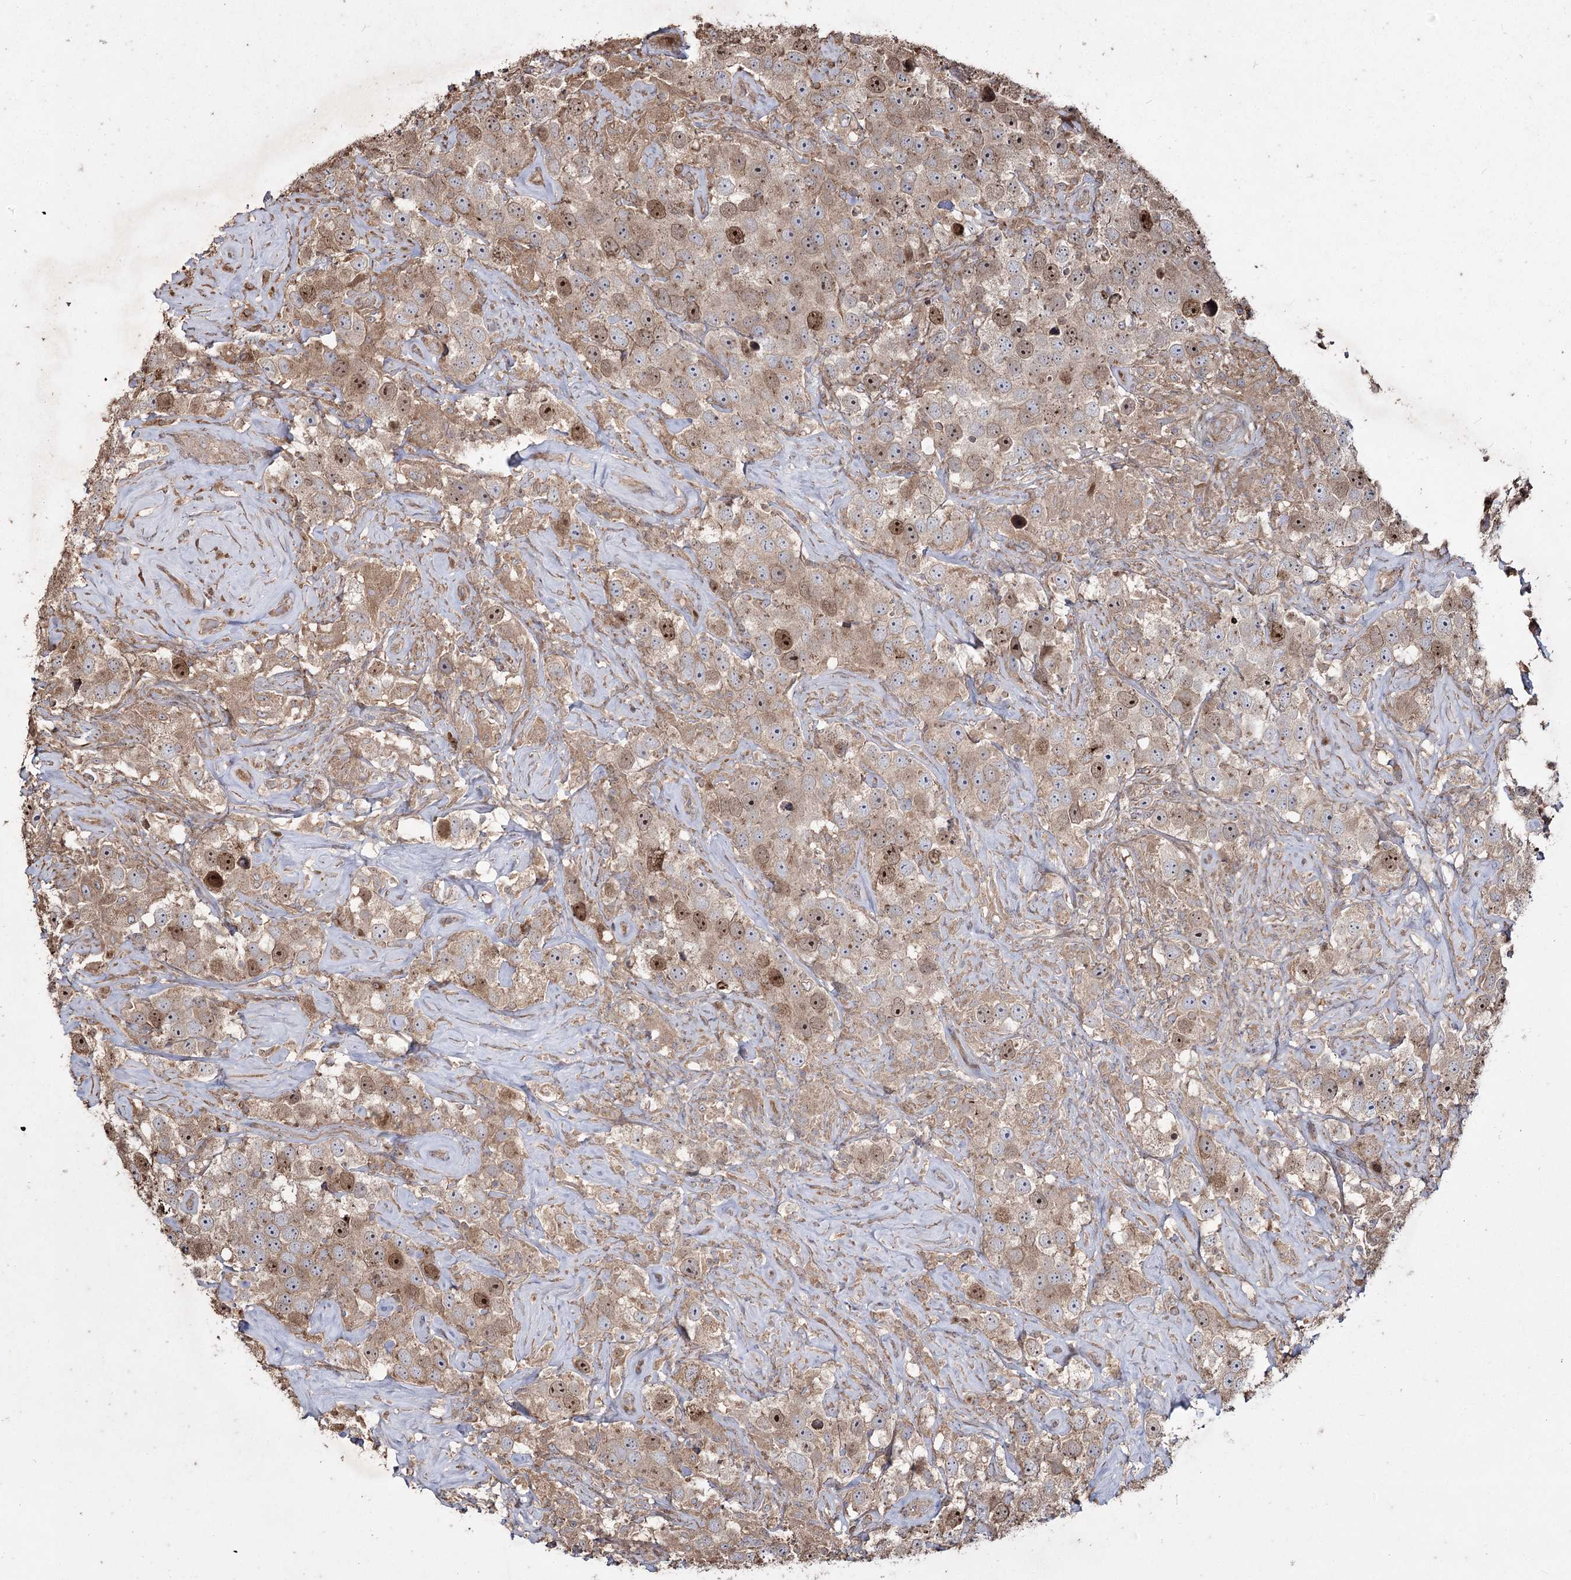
{"staining": {"intensity": "moderate", "quantity": "25%-75%", "location": "cytoplasmic/membranous,nuclear"}, "tissue": "testis cancer", "cell_type": "Tumor cells", "image_type": "cancer", "snomed": [{"axis": "morphology", "description": "Seminoma, NOS"}, {"axis": "topography", "description": "Testis"}], "caption": "Brown immunohistochemical staining in human testis cancer reveals moderate cytoplasmic/membranous and nuclear staining in about 25%-75% of tumor cells.", "gene": "PRC1", "patient": {"sex": "male", "age": 49}}